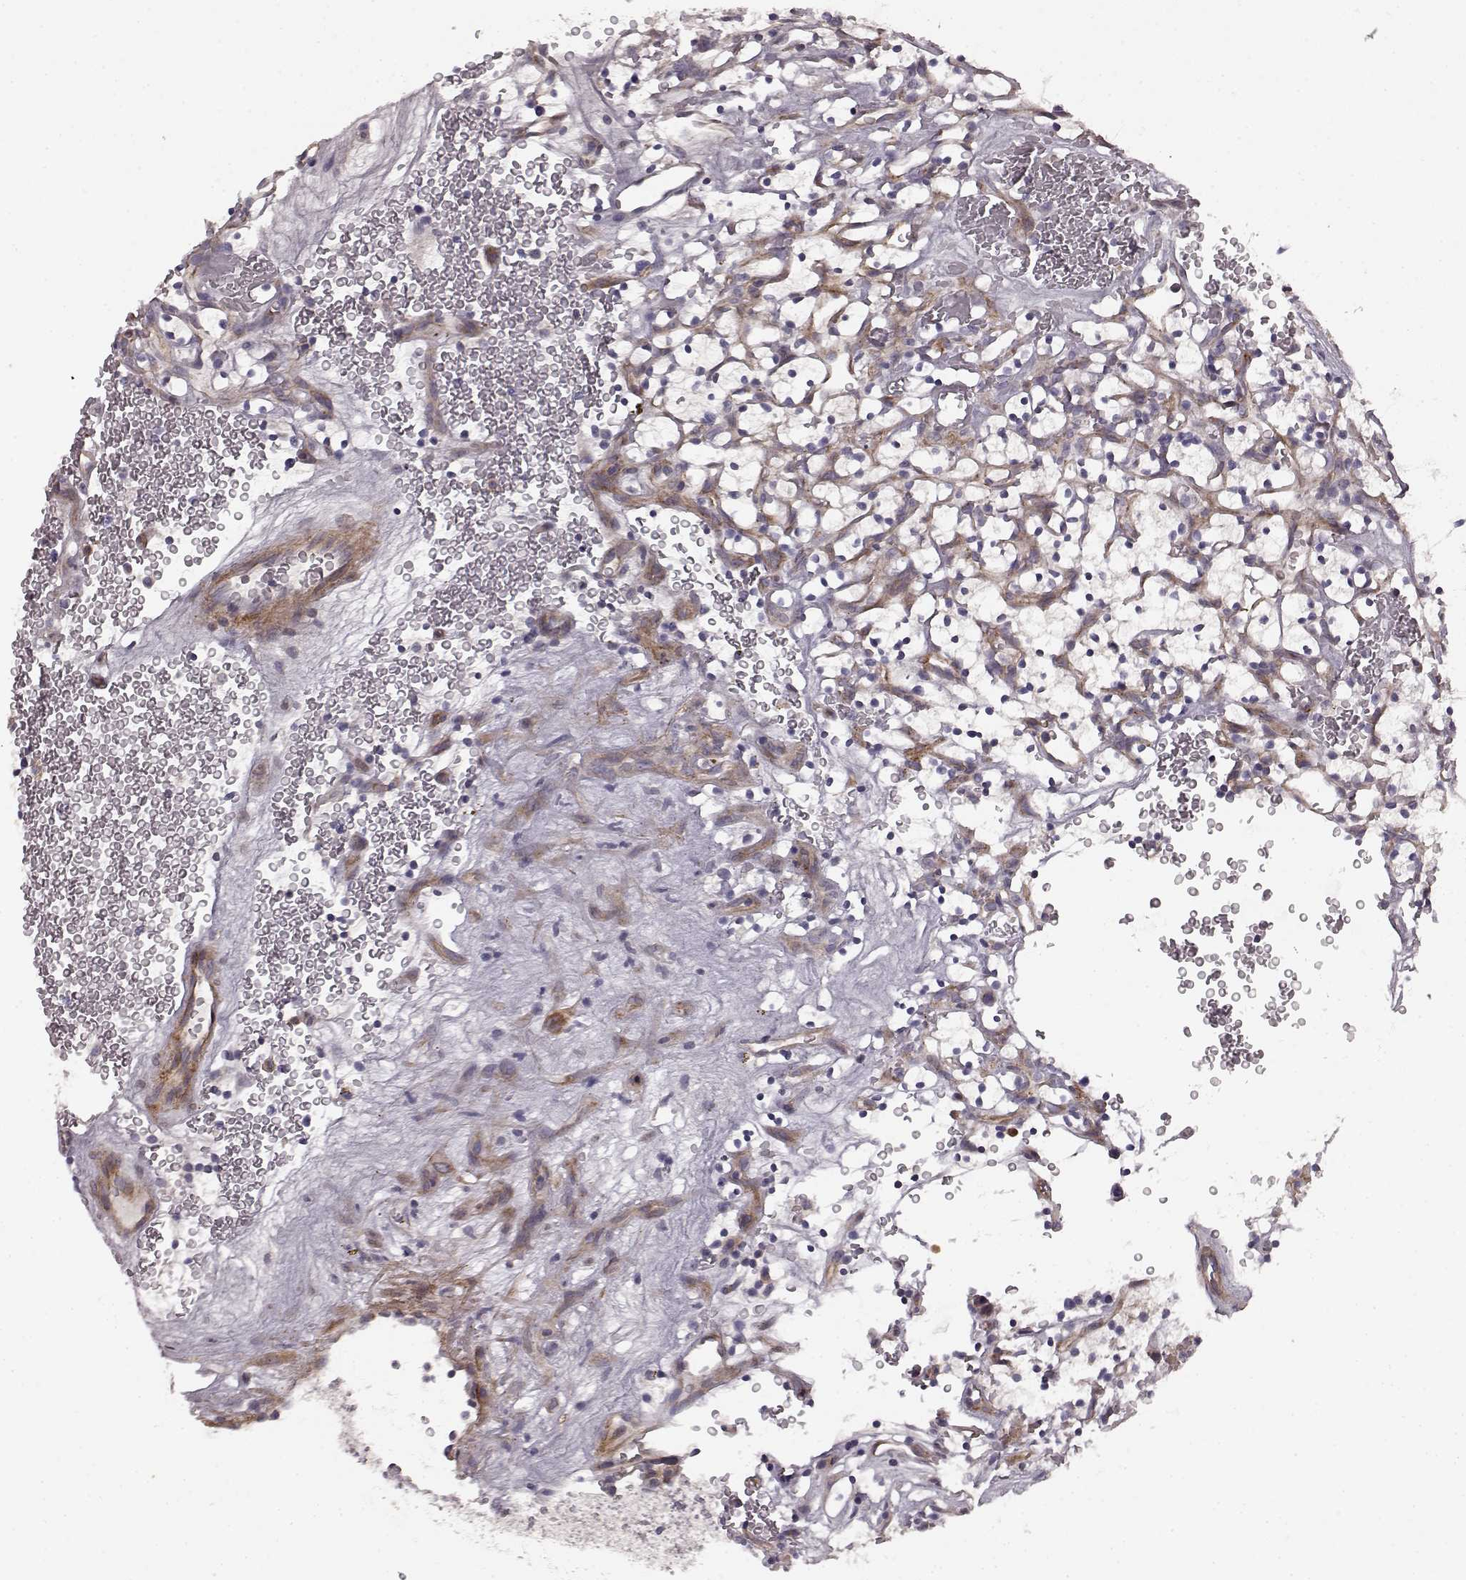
{"staining": {"intensity": "weak", "quantity": "<25%", "location": "cytoplasmic/membranous"}, "tissue": "renal cancer", "cell_type": "Tumor cells", "image_type": "cancer", "snomed": [{"axis": "morphology", "description": "Adenocarcinoma, NOS"}, {"axis": "topography", "description": "Kidney"}], "caption": "Immunohistochemical staining of renal adenocarcinoma demonstrates no significant staining in tumor cells.", "gene": "SLC22A18", "patient": {"sex": "female", "age": 64}}